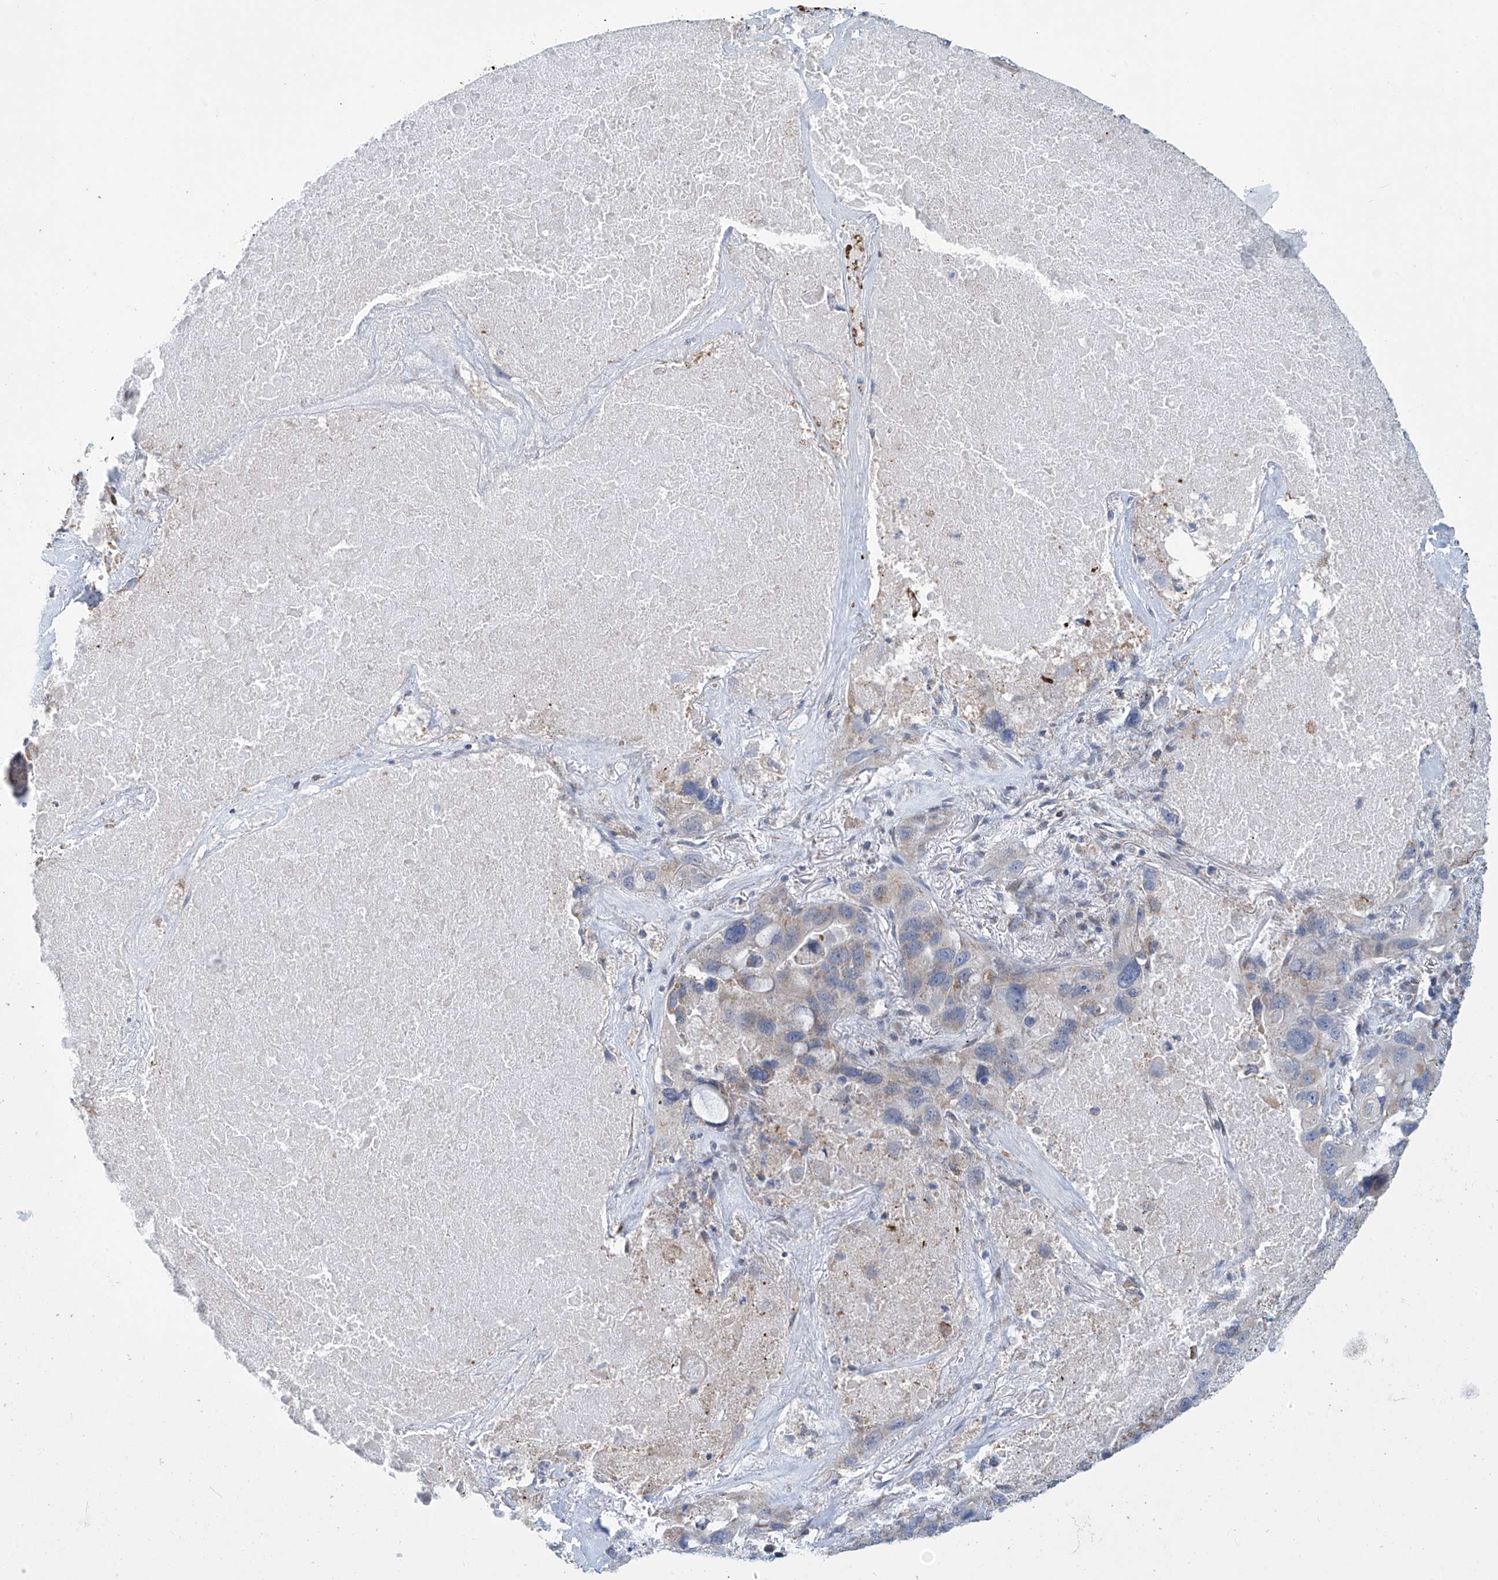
{"staining": {"intensity": "weak", "quantity": "<25%", "location": "cytoplasmic/membranous"}, "tissue": "lung cancer", "cell_type": "Tumor cells", "image_type": "cancer", "snomed": [{"axis": "morphology", "description": "Squamous cell carcinoma, NOS"}, {"axis": "topography", "description": "Lung"}], "caption": "Micrograph shows no protein expression in tumor cells of lung cancer tissue.", "gene": "COMMD1", "patient": {"sex": "female", "age": 73}}